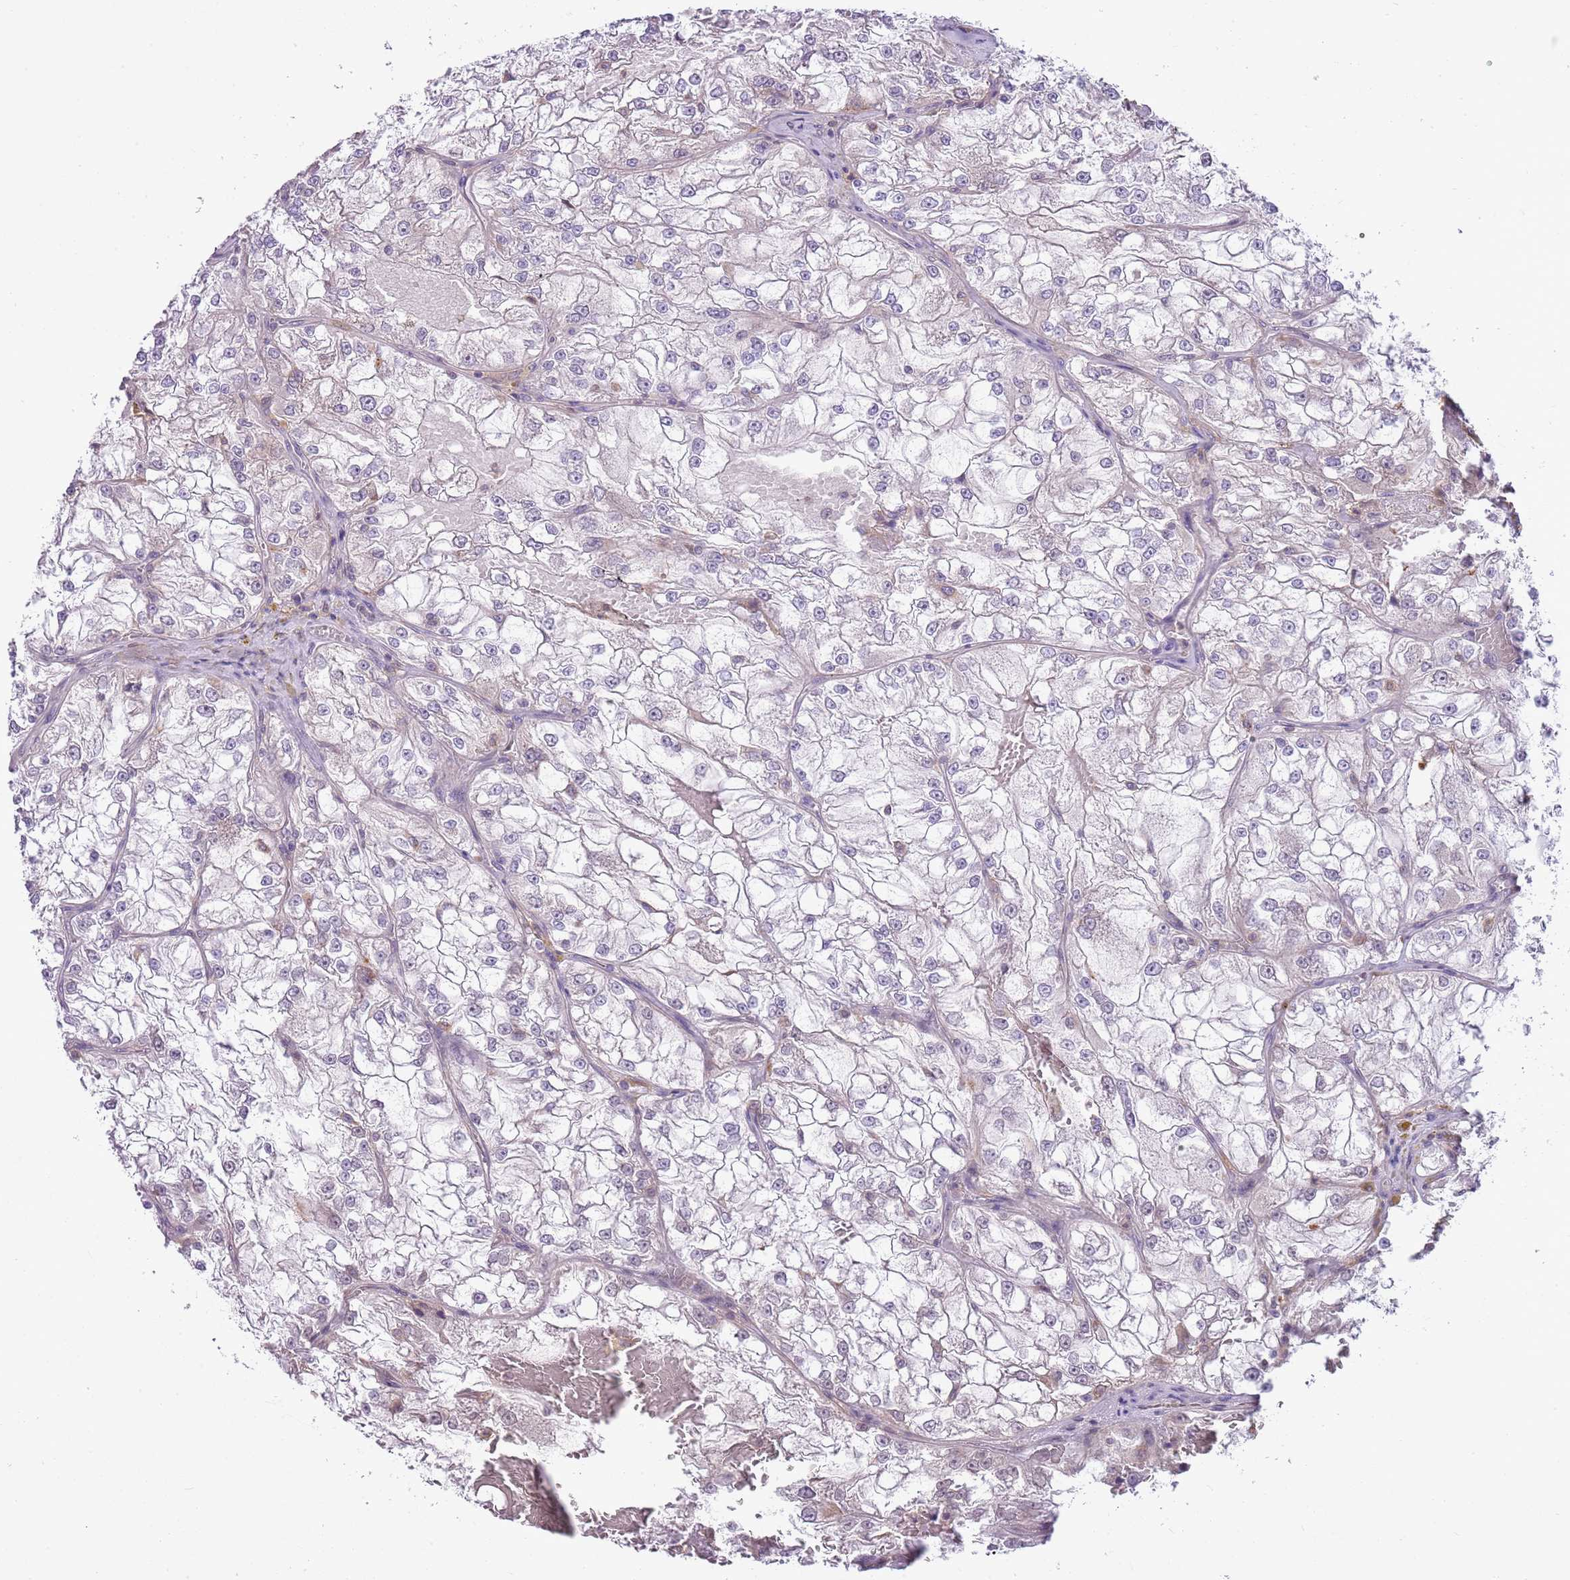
{"staining": {"intensity": "negative", "quantity": "none", "location": "none"}, "tissue": "renal cancer", "cell_type": "Tumor cells", "image_type": "cancer", "snomed": [{"axis": "morphology", "description": "Adenocarcinoma, NOS"}, {"axis": "topography", "description": "Kidney"}], "caption": "Tumor cells are negative for protein expression in human adenocarcinoma (renal).", "gene": "DHX32", "patient": {"sex": "female", "age": 72}}